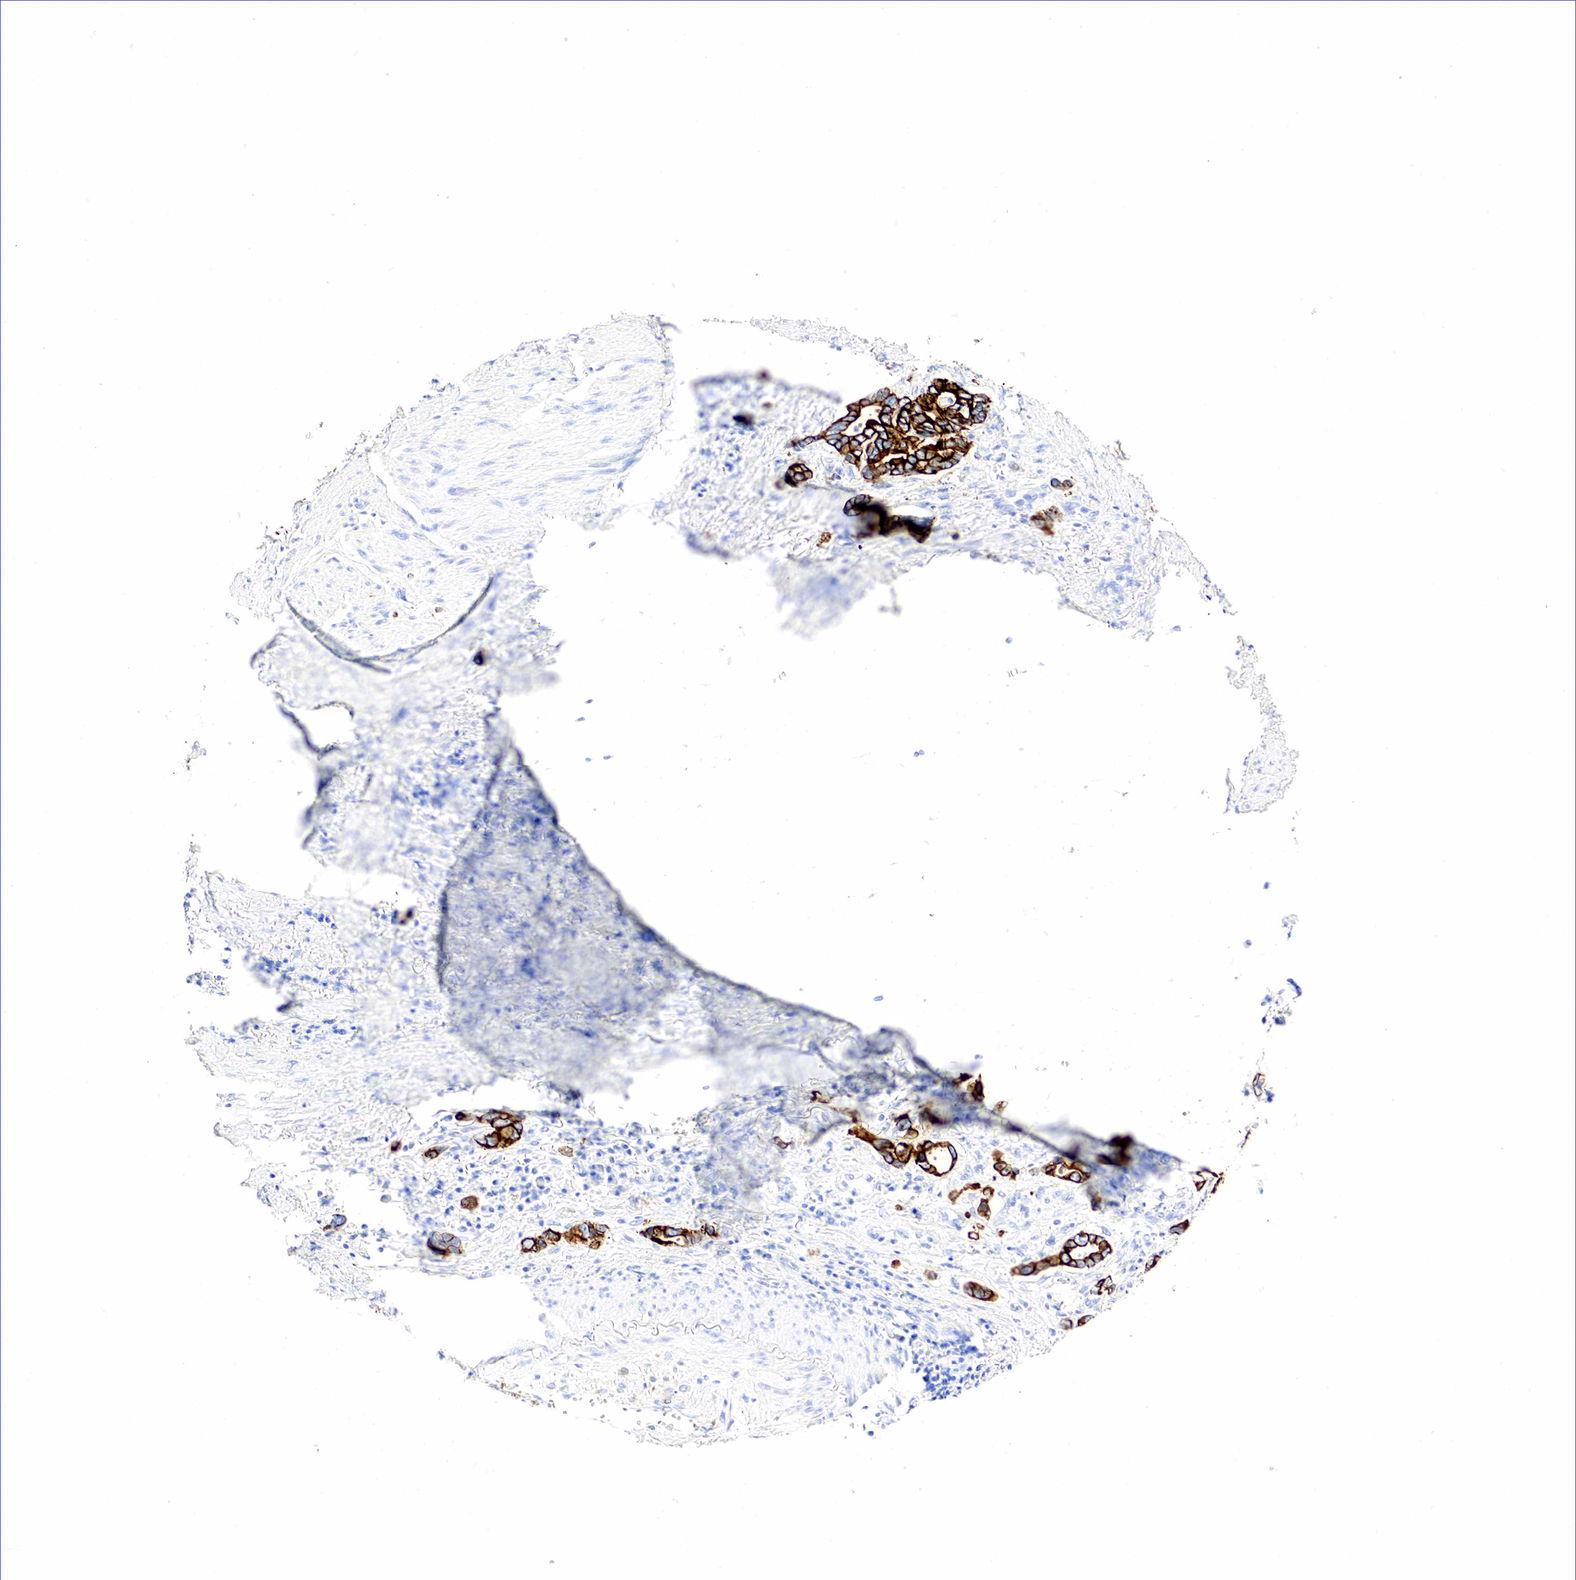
{"staining": {"intensity": "strong", "quantity": ">75%", "location": "cytoplasmic/membranous"}, "tissue": "stomach cancer", "cell_type": "Tumor cells", "image_type": "cancer", "snomed": [{"axis": "morphology", "description": "Adenocarcinoma, NOS"}, {"axis": "topography", "description": "Stomach"}], "caption": "A micrograph of adenocarcinoma (stomach) stained for a protein exhibits strong cytoplasmic/membranous brown staining in tumor cells. (DAB (3,3'-diaminobenzidine) = brown stain, brightfield microscopy at high magnification).", "gene": "KRT18", "patient": {"sex": "male", "age": 78}}